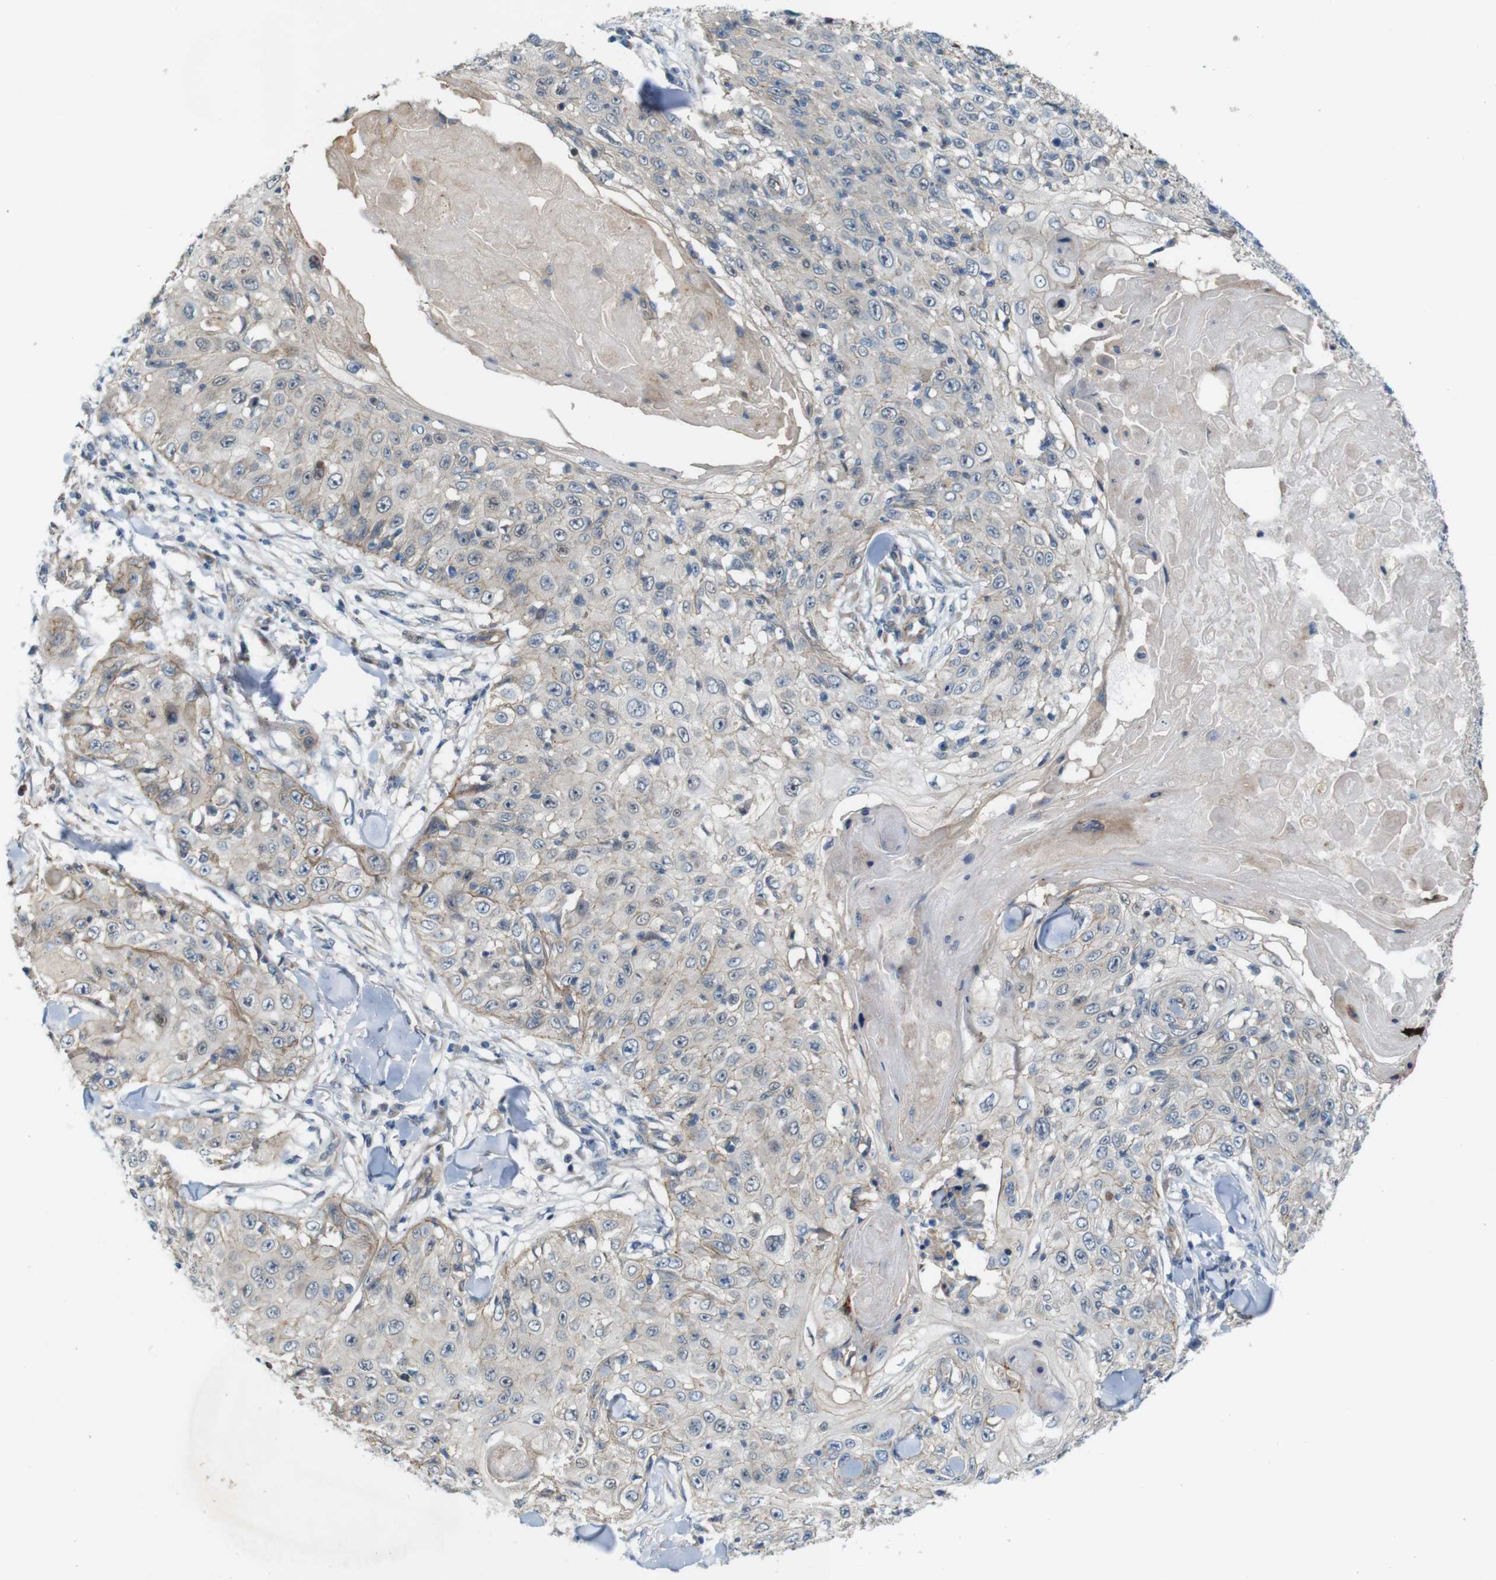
{"staining": {"intensity": "weak", "quantity": "25%-75%", "location": "cytoplasmic/membranous"}, "tissue": "skin cancer", "cell_type": "Tumor cells", "image_type": "cancer", "snomed": [{"axis": "morphology", "description": "Squamous cell carcinoma, NOS"}, {"axis": "topography", "description": "Skin"}], "caption": "Tumor cells demonstrate low levels of weak cytoplasmic/membranous expression in approximately 25%-75% of cells in human squamous cell carcinoma (skin).", "gene": "SKI", "patient": {"sex": "male", "age": 86}}